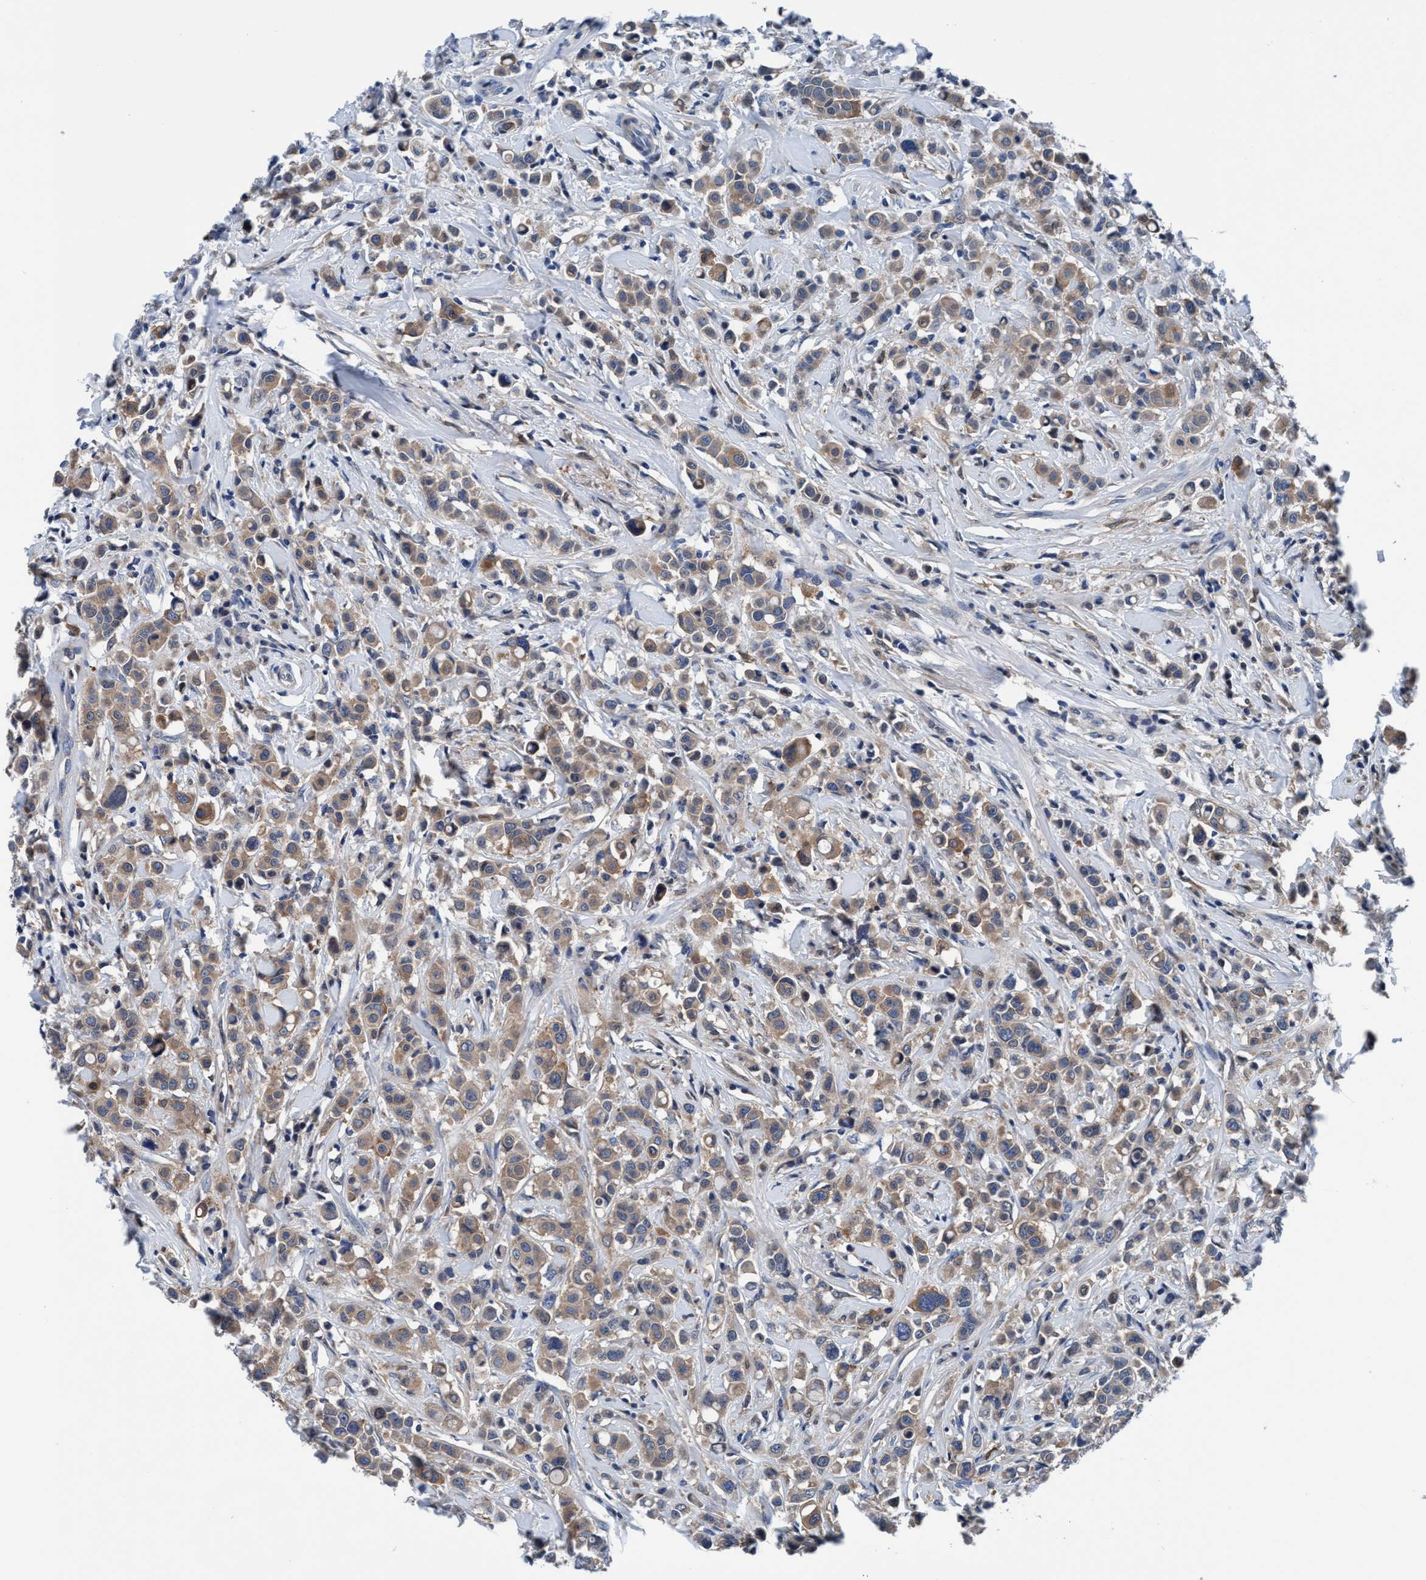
{"staining": {"intensity": "moderate", "quantity": ">75%", "location": "cytoplasmic/membranous"}, "tissue": "breast cancer", "cell_type": "Tumor cells", "image_type": "cancer", "snomed": [{"axis": "morphology", "description": "Duct carcinoma"}, {"axis": "topography", "description": "Breast"}], "caption": "A brown stain shows moderate cytoplasmic/membranous positivity of a protein in human breast cancer (intraductal carcinoma) tumor cells.", "gene": "TMEM94", "patient": {"sex": "female", "age": 27}}